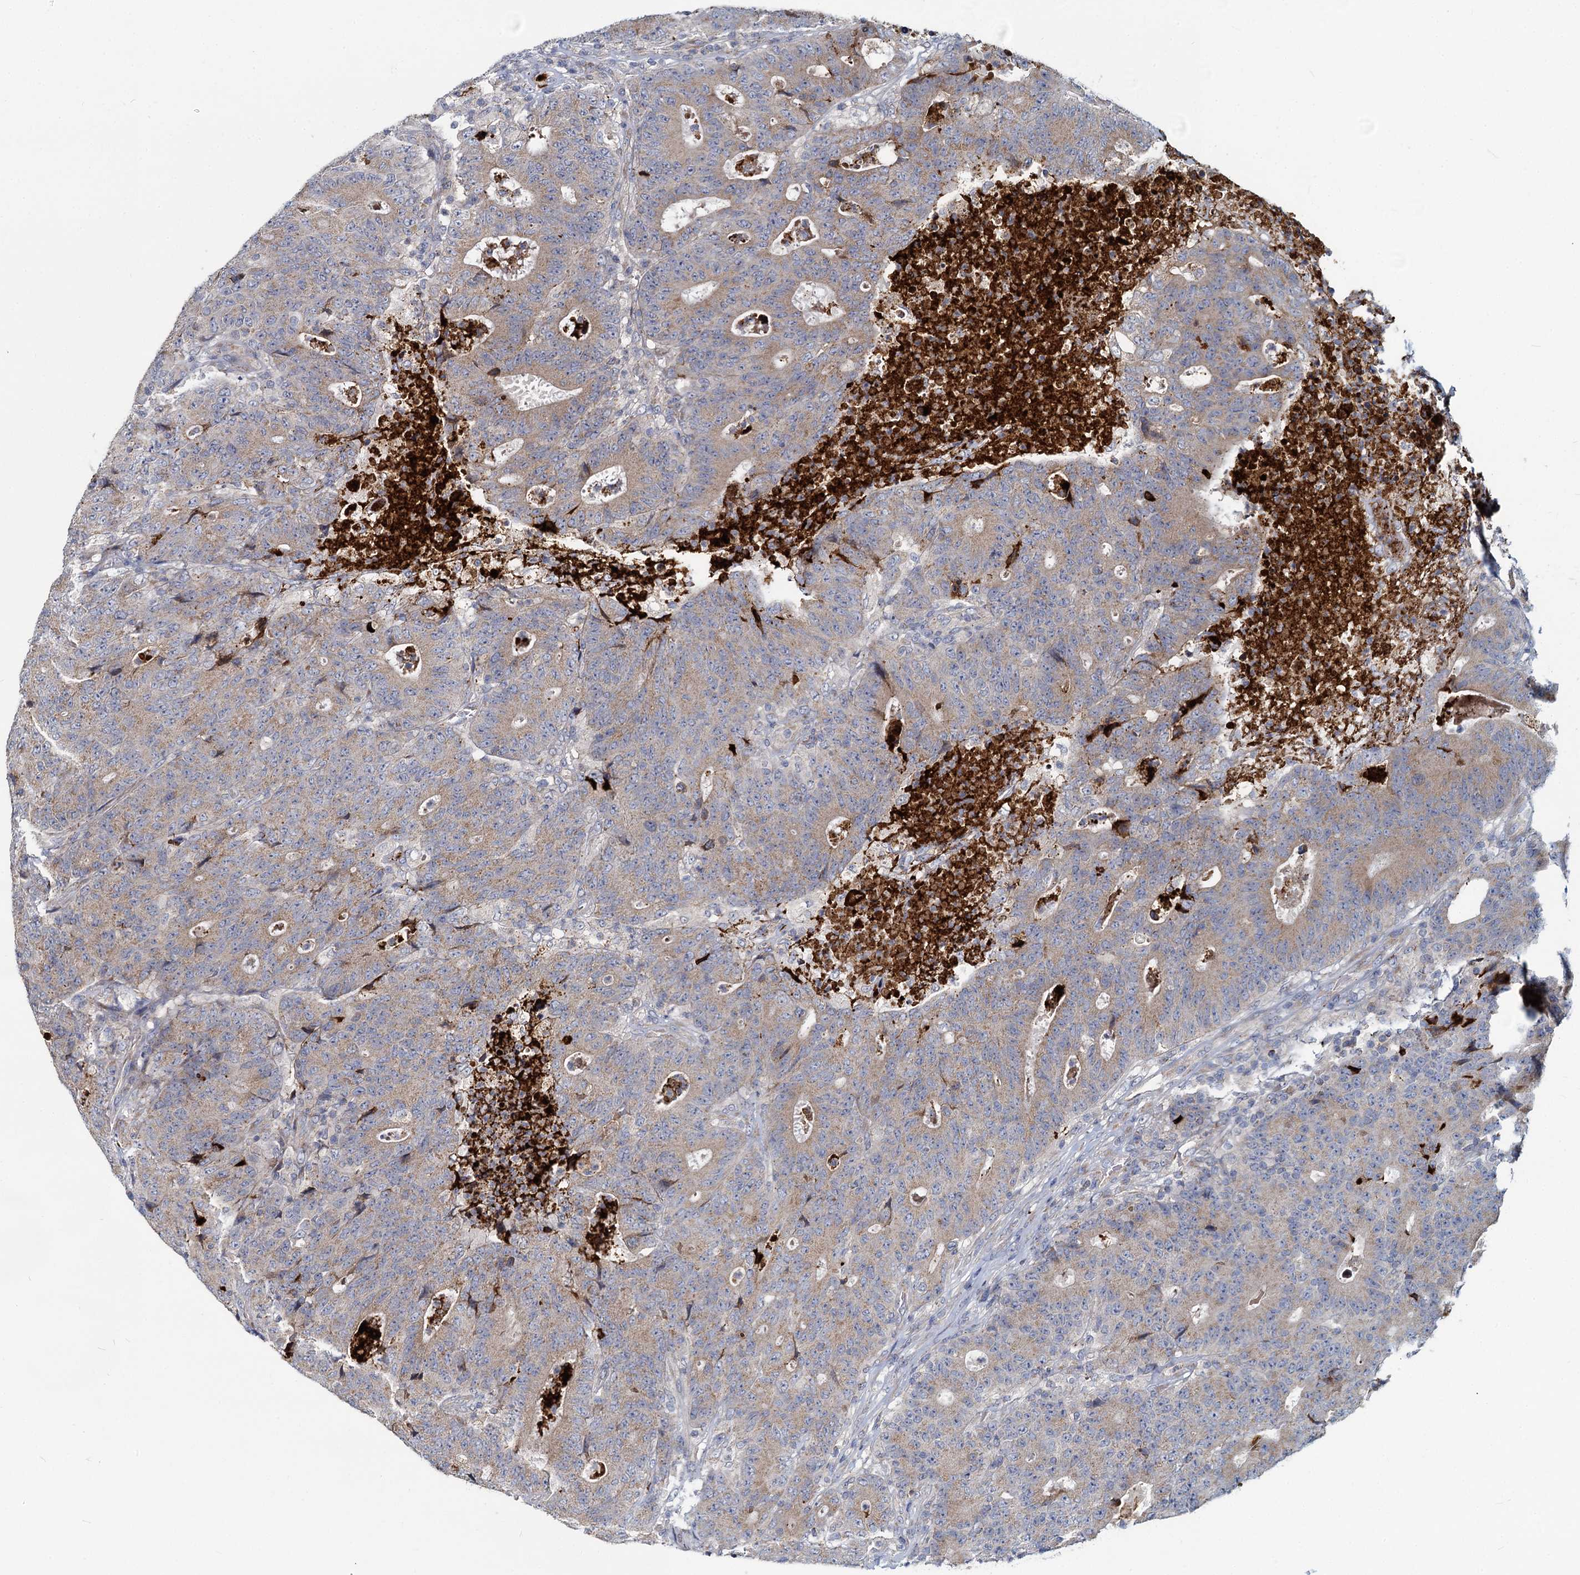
{"staining": {"intensity": "weak", "quantity": "25%-75%", "location": "cytoplasmic/membranous"}, "tissue": "colorectal cancer", "cell_type": "Tumor cells", "image_type": "cancer", "snomed": [{"axis": "morphology", "description": "Adenocarcinoma, NOS"}, {"axis": "topography", "description": "Colon"}], "caption": "Protein staining of adenocarcinoma (colorectal) tissue demonstrates weak cytoplasmic/membranous staining in about 25%-75% of tumor cells.", "gene": "DCUN1D2", "patient": {"sex": "female", "age": 75}}